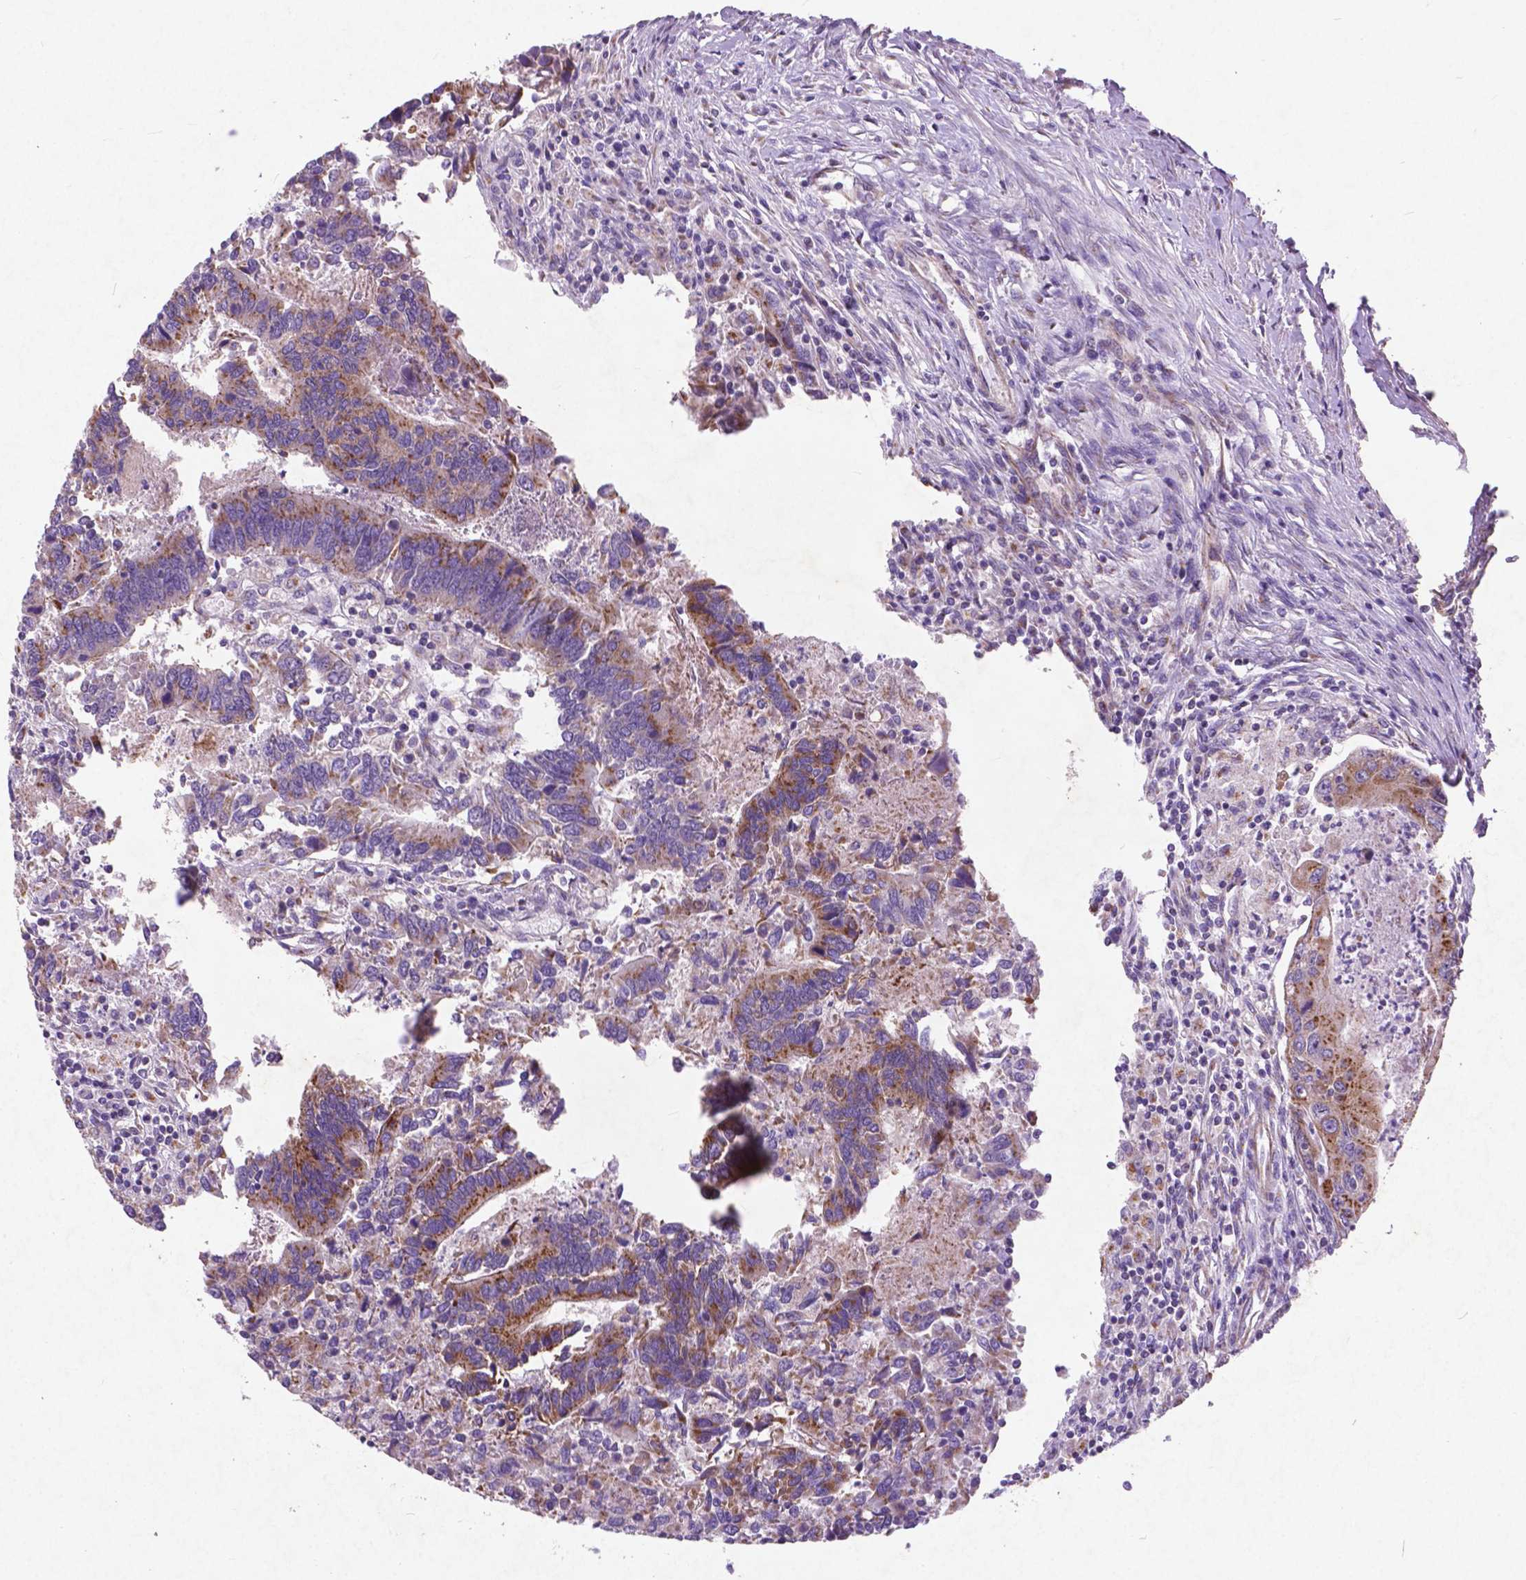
{"staining": {"intensity": "moderate", "quantity": ">75%", "location": "cytoplasmic/membranous"}, "tissue": "colorectal cancer", "cell_type": "Tumor cells", "image_type": "cancer", "snomed": [{"axis": "morphology", "description": "Adenocarcinoma, NOS"}, {"axis": "topography", "description": "Colon"}], "caption": "Human adenocarcinoma (colorectal) stained for a protein (brown) displays moderate cytoplasmic/membranous positive positivity in approximately >75% of tumor cells.", "gene": "ATG4D", "patient": {"sex": "female", "age": 67}}